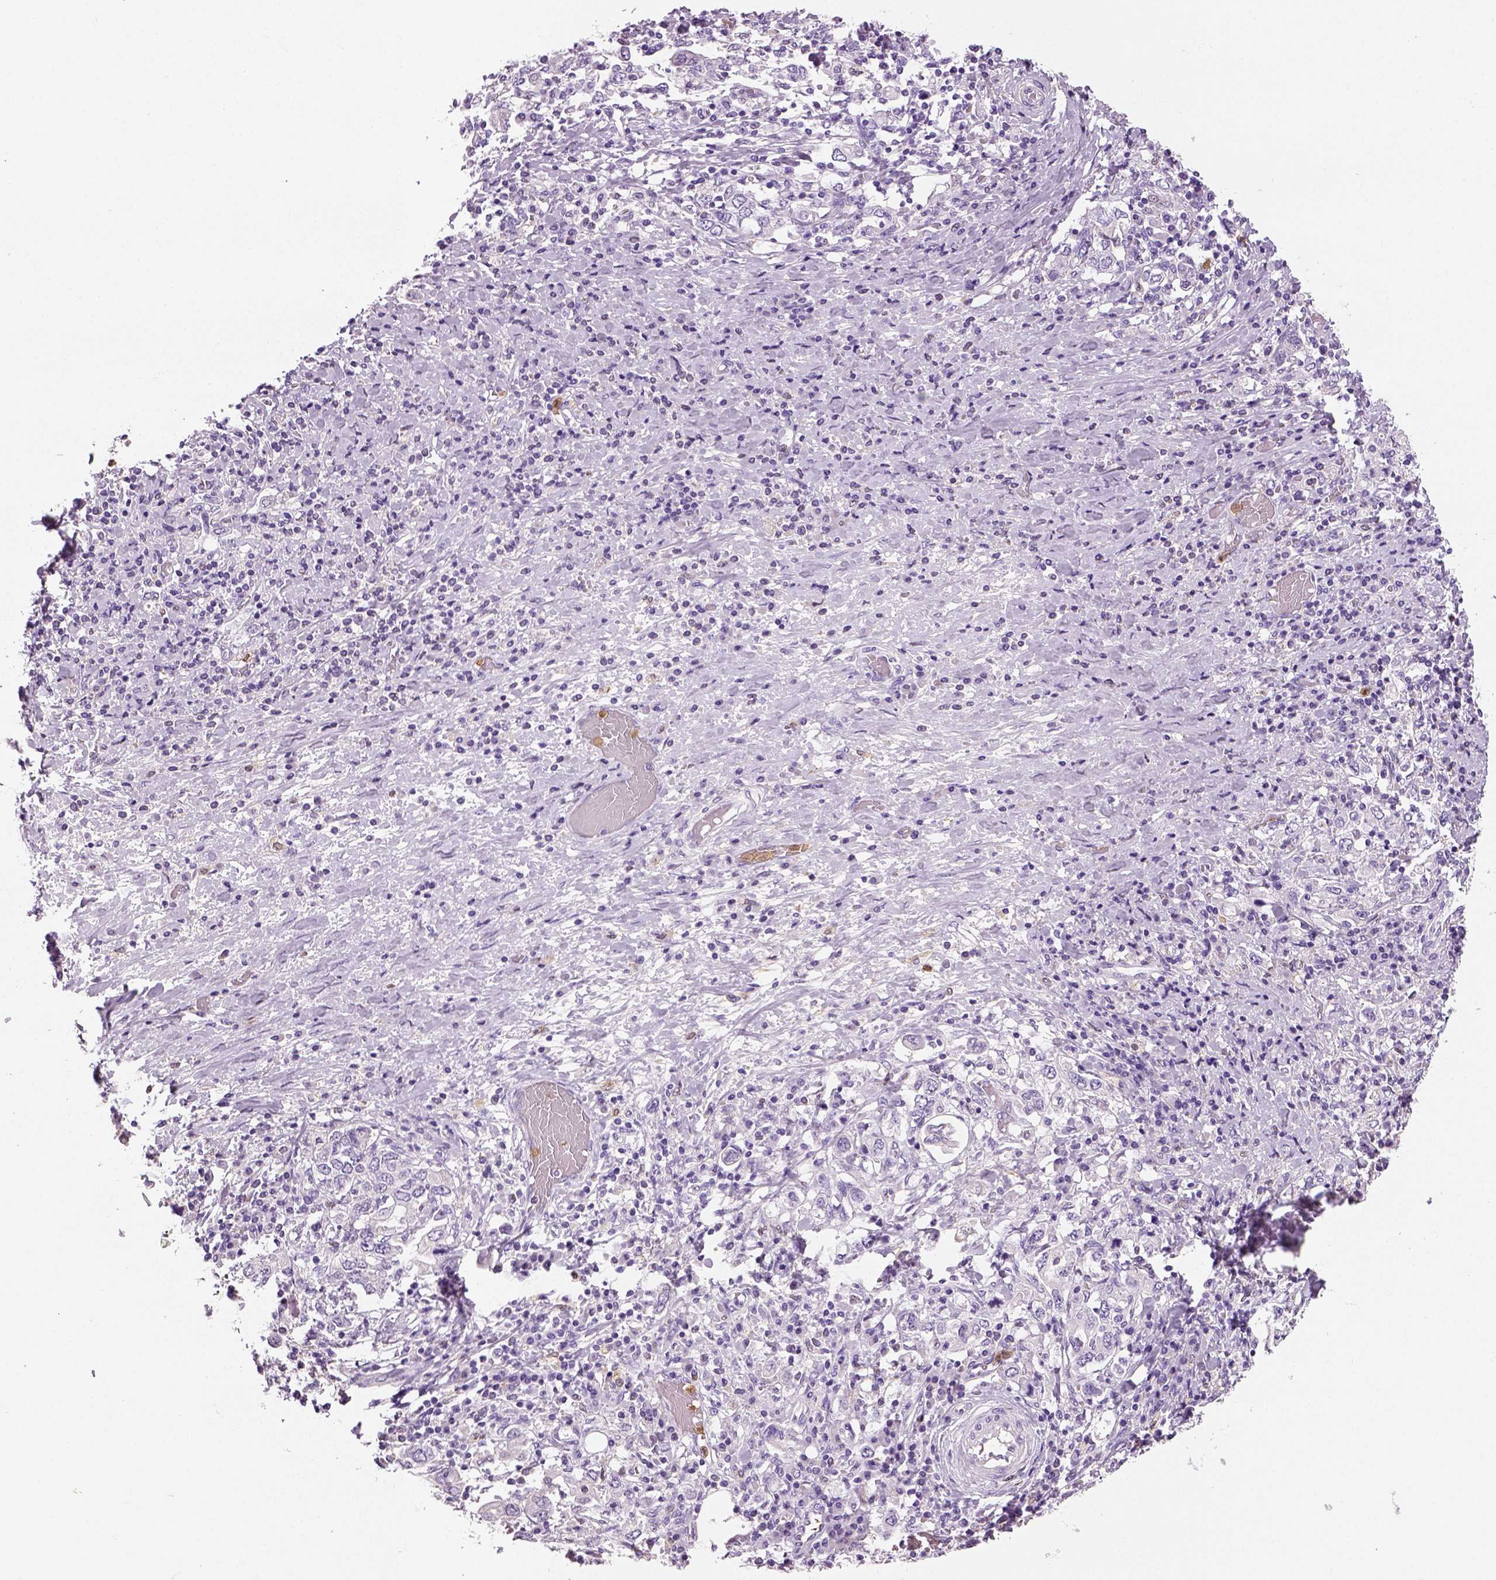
{"staining": {"intensity": "negative", "quantity": "none", "location": "none"}, "tissue": "stomach cancer", "cell_type": "Tumor cells", "image_type": "cancer", "snomed": [{"axis": "morphology", "description": "Adenocarcinoma, NOS"}, {"axis": "topography", "description": "Stomach, upper"}, {"axis": "topography", "description": "Stomach"}], "caption": "A photomicrograph of human adenocarcinoma (stomach) is negative for staining in tumor cells.", "gene": "NECAB2", "patient": {"sex": "male", "age": 62}}